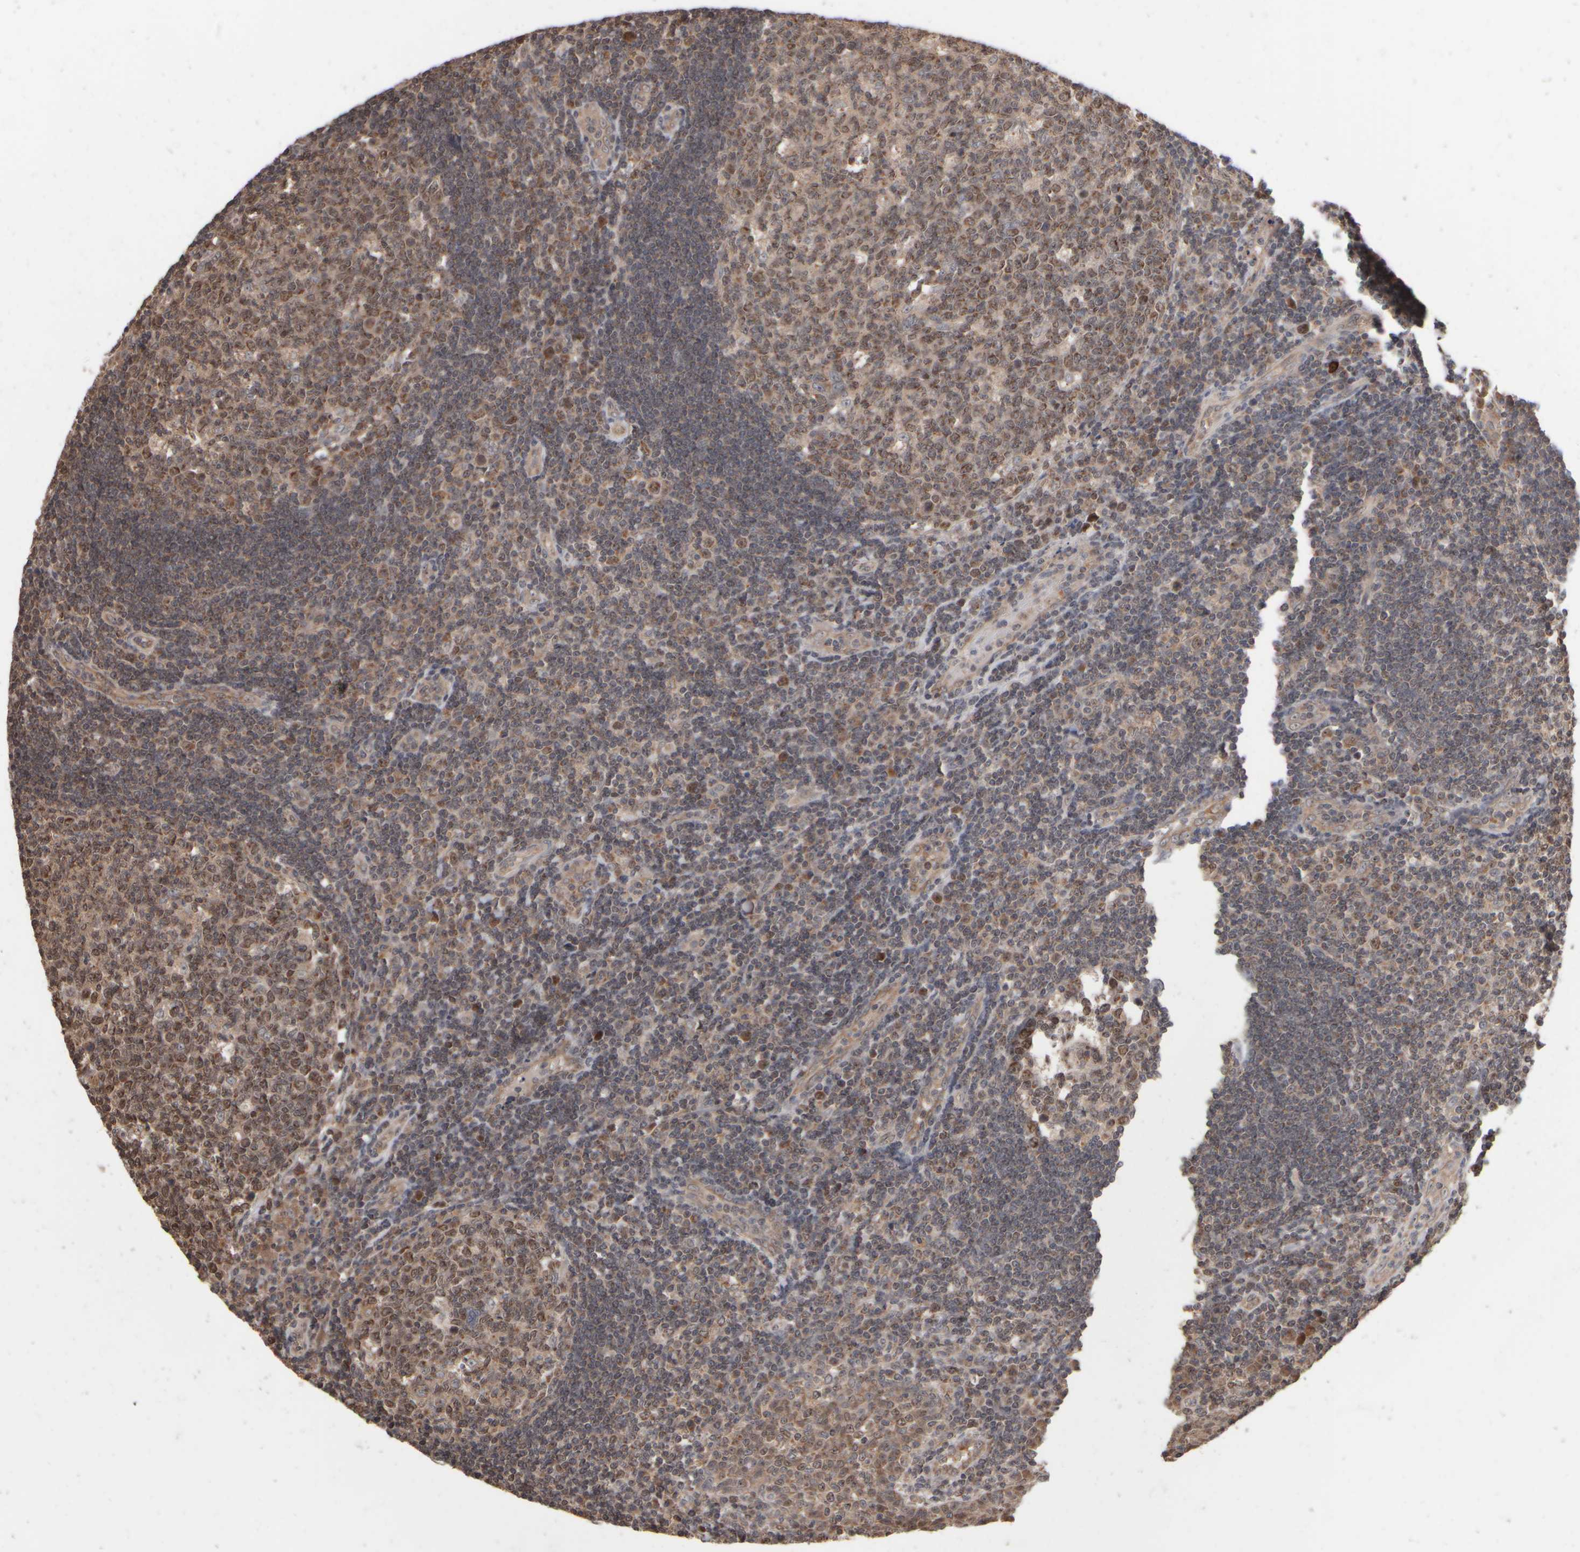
{"staining": {"intensity": "moderate", "quantity": ">75%", "location": "cytoplasmic/membranous,nuclear"}, "tissue": "tonsil", "cell_type": "Germinal center cells", "image_type": "normal", "snomed": [{"axis": "morphology", "description": "Normal tissue, NOS"}, {"axis": "topography", "description": "Tonsil"}], "caption": "This image shows immunohistochemistry staining of normal human tonsil, with medium moderate cytoplasmic/membranous,nuclear expression in approximately >75% of germinal center cells.", "gene": "ABHD11", "patient": {"sex": "female", "age": 40}}